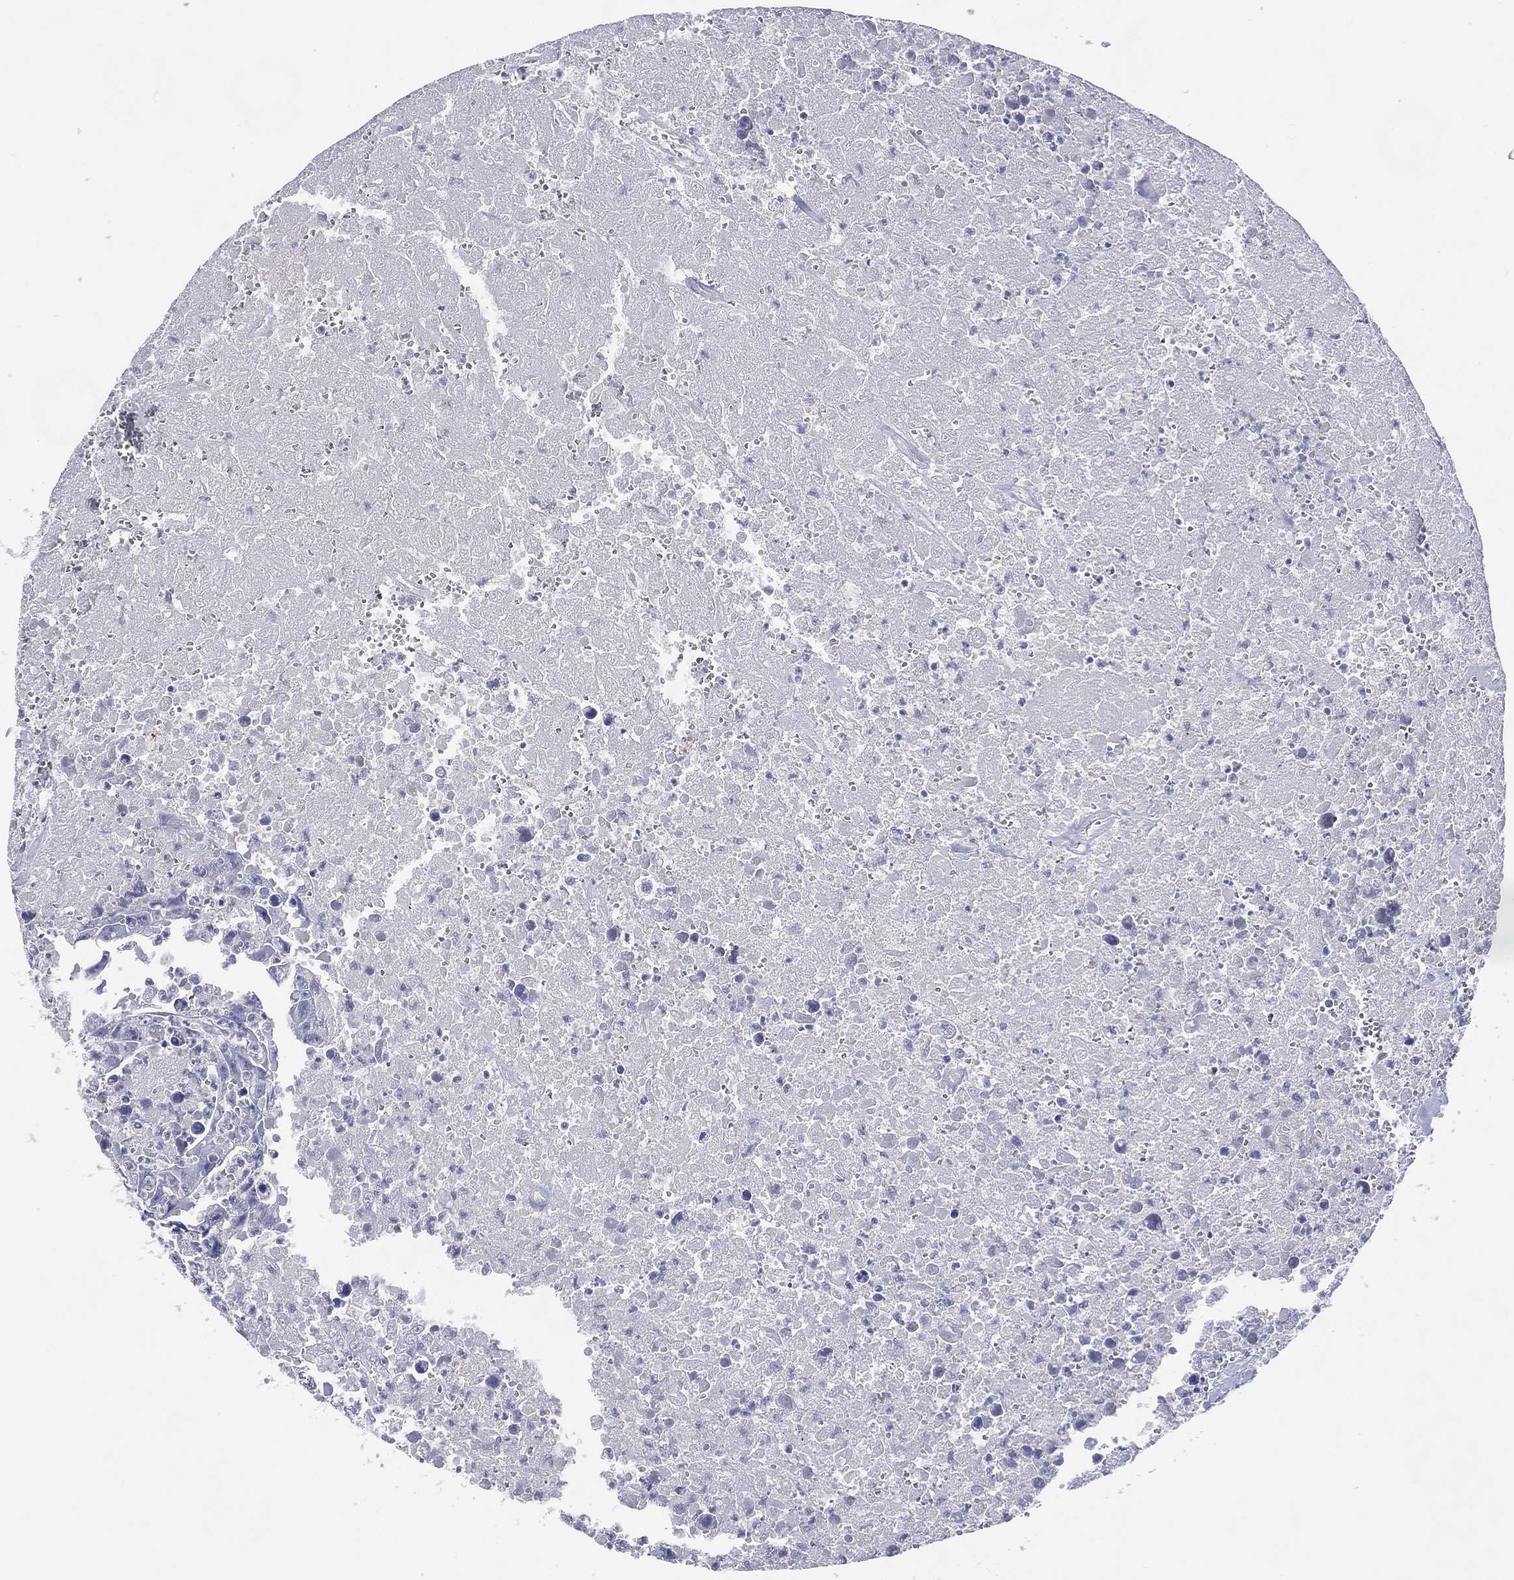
{"staining": {"intensity": "negative", "quantity": "none", "location": "none"}, "tissue": "testis cancer", "cell_type": "Tumor cells", "image_type": "cancer", "snomed": [{"axis": "morphology", "description": "Carcinoma, Embryonal, NOS"}, {"axis": "topography", "description": "Testis"}], "caption": "High power microscopy micrograph of an immunohistochemistry (IHC) histopathology image of embryonal carcinoma (testis), revealing no significant expression in tumor cells.", "gene": "DNAH6", "patient": {"sex": "male", "age": 24}}